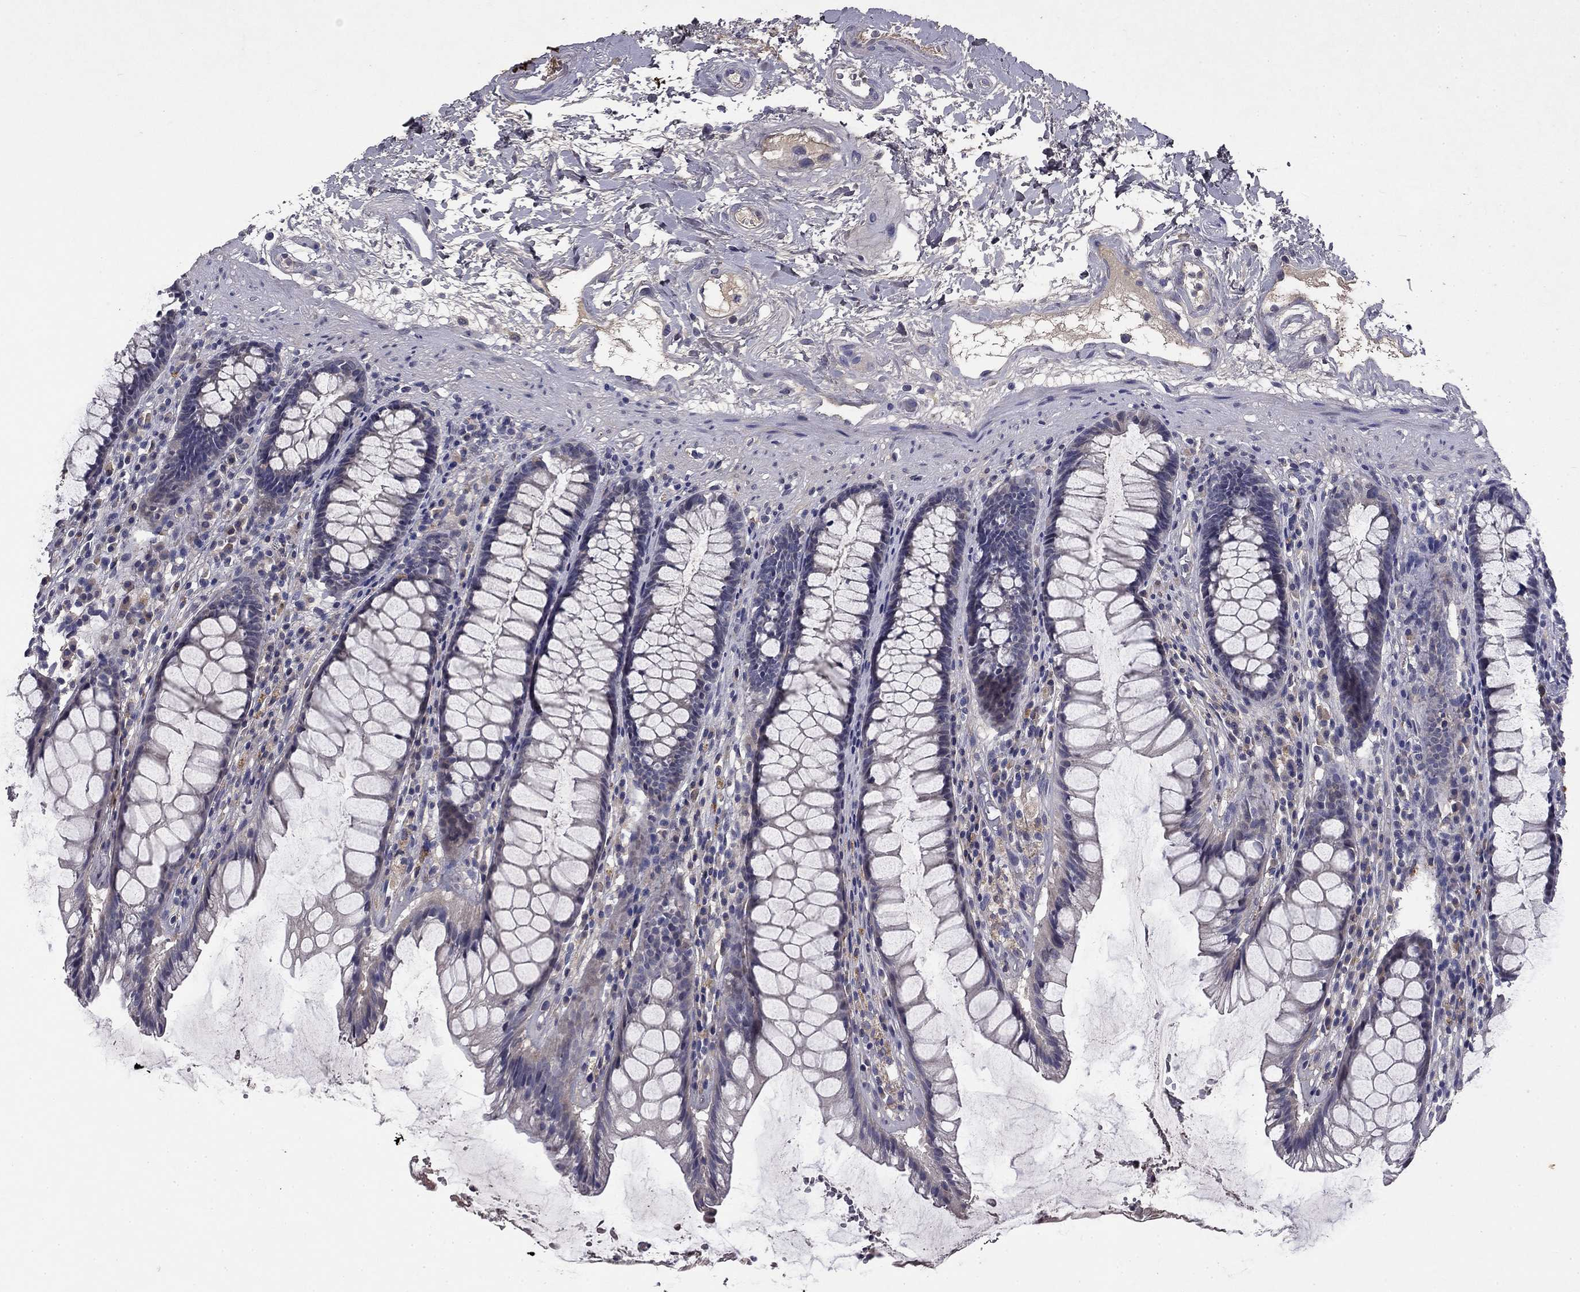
{"staining": {"intensity": "negative", "quantity": "none", "location": "none"}, "tissue": "rectum", "cell_type": "Glandular cells", "image_type": "normal", "snomed": [{"axis": "morphology", "description": "Normal tissue, NOS"}, {"axis": "topography", "description": "Rectum"}], "caption": "IHC micrograph of normal rectum stained for a protein (brown), which demonstrates no positivity in glandular cells.", "gene": "COL2A1", "patient": {"sex": "male", "age": 72}}